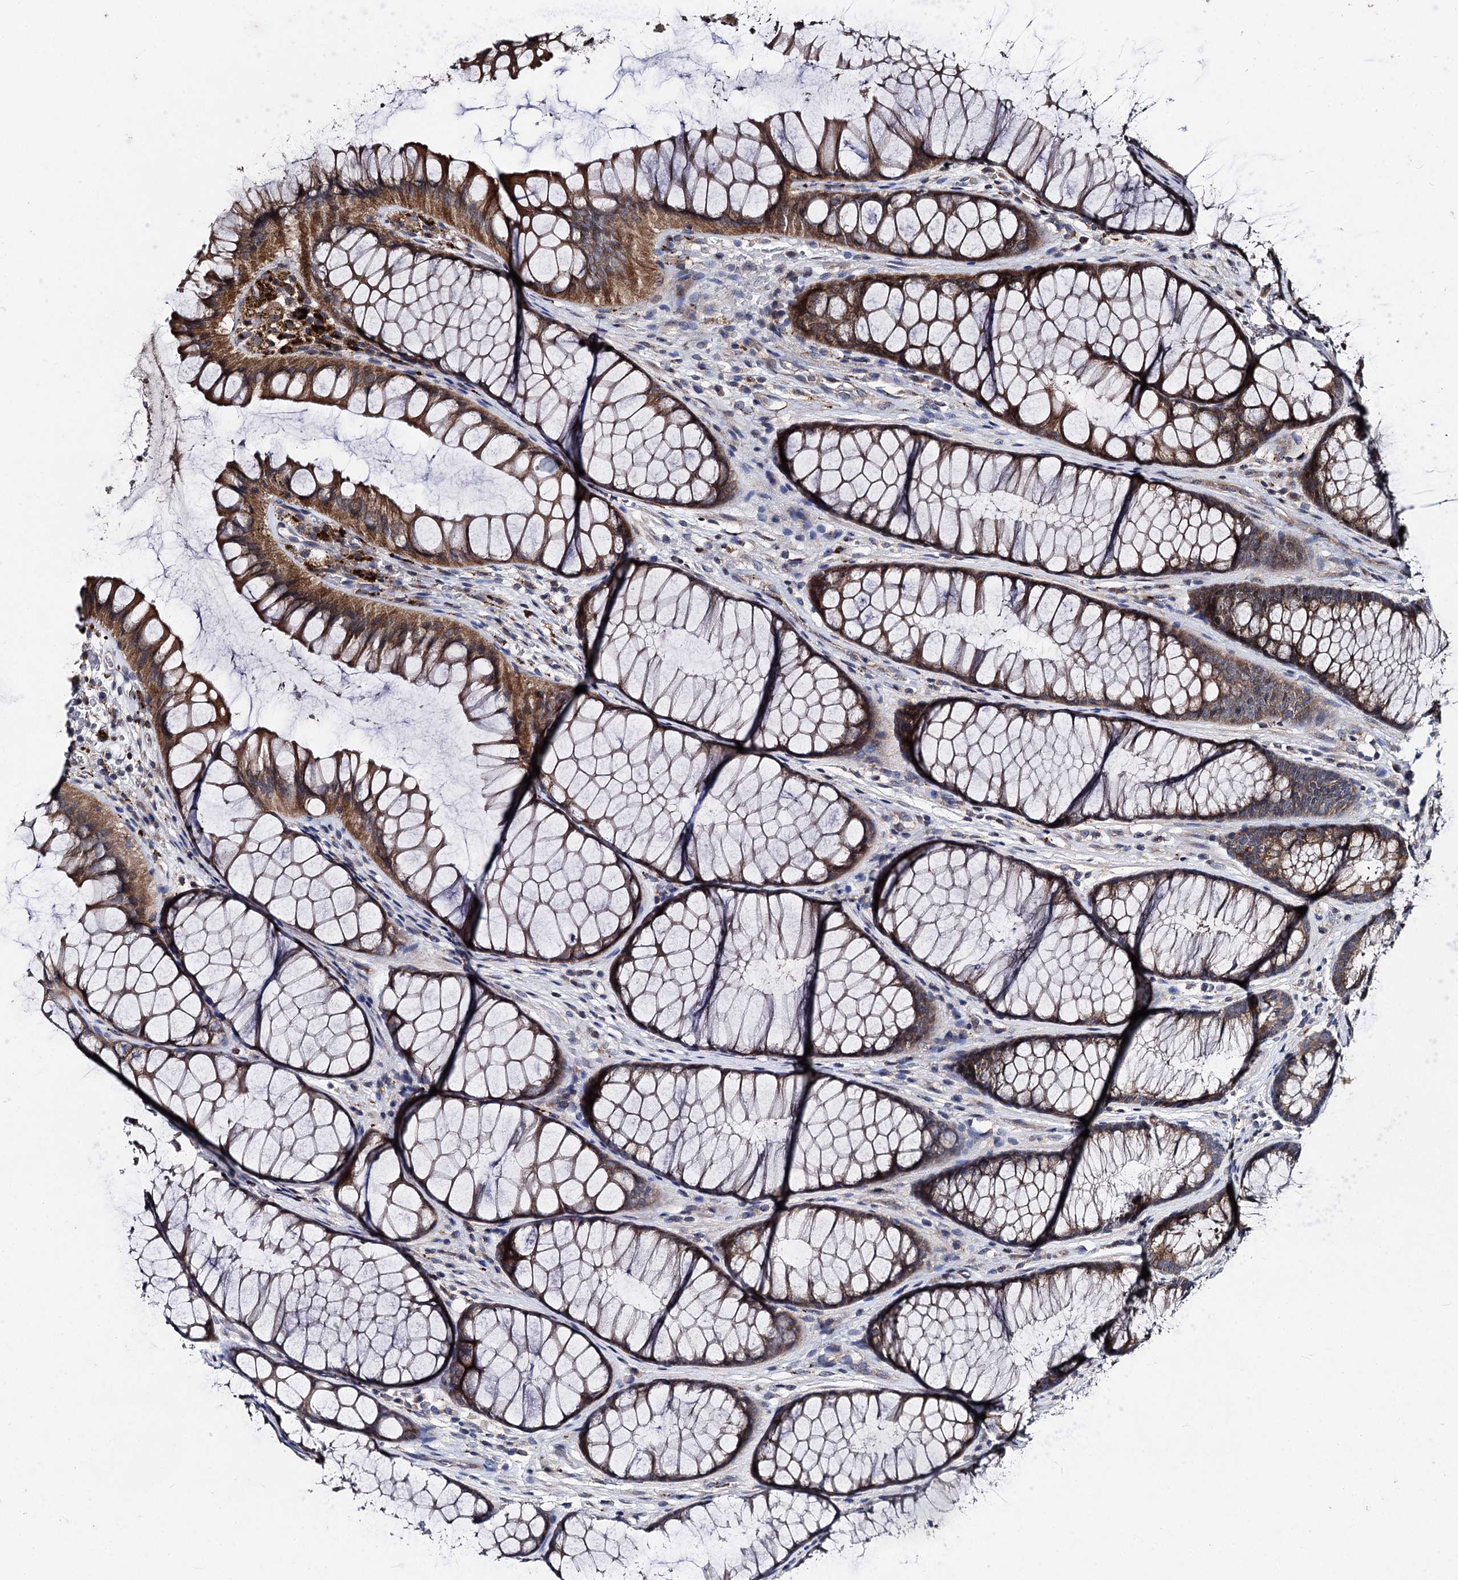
{"staining": {"intensity": "moderate", "quantity": ">75%", "location": "cytoplasmic/membranous"}, "tissue": "colon", "cell_type": "Endothelial cells", "image_type": "normal", "snomed": [{"axis": "morphology", "description": "Normal tissue, NOS"}, {"axis": "topography", "description": "Colon"}], "caption": "Protein expression analysis of normal human colon reveals moderate cytoplasmic/membranous expression in approximately >75% of endothelial cells.", "gene": "BCL2L2", "patient": {"sex": "female", "age": 82}}